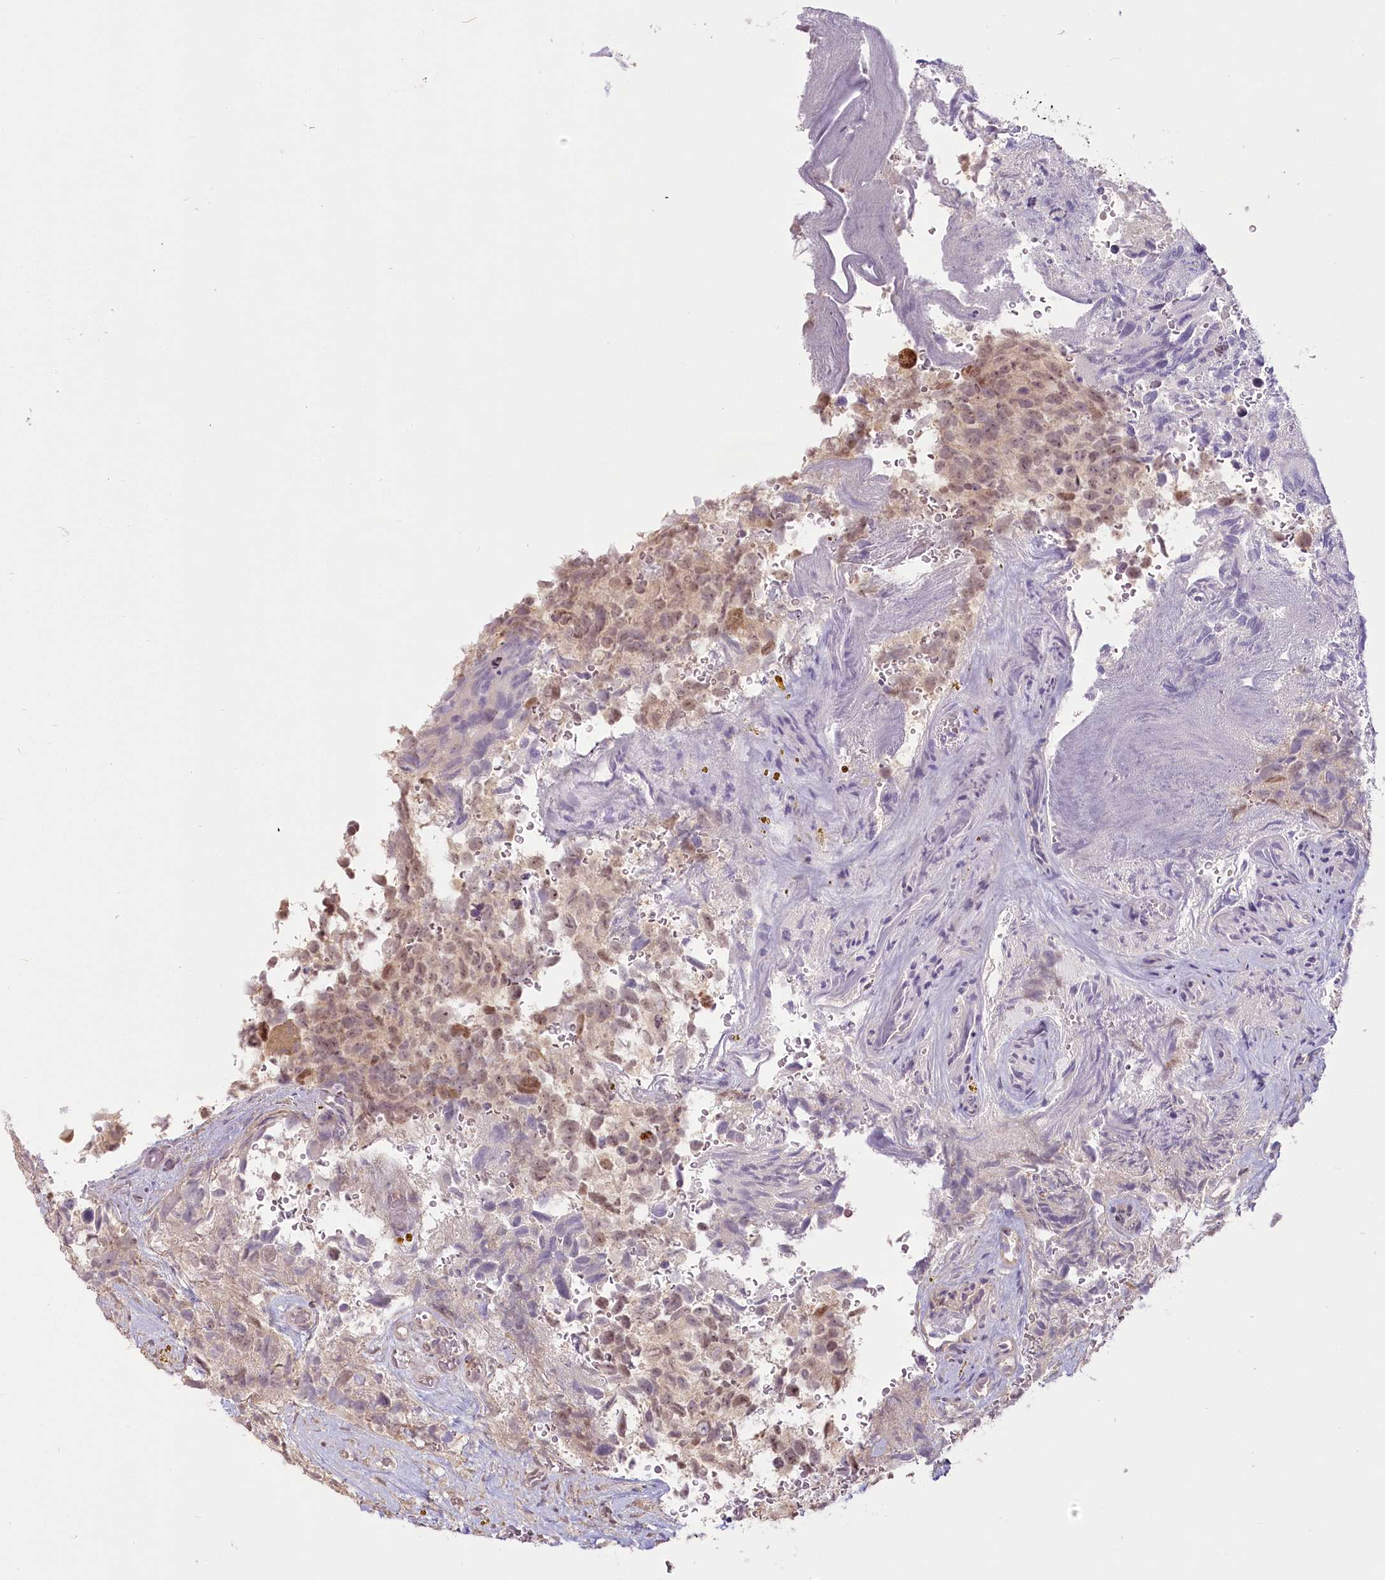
{"staining": {"intensity": "weak", "quantity": ">75%", "location": "nuclear"}, "tissue": "glioma", "cell_type": "Tumor cells", "image_type": "cancer", "snomed": [{"axis": "morphology", "description": "Glioma, malignant, High grade"}, {"axis": "topography", "description": "Brain"}], "caption": "A histopathology image of malignant high-grade glioma stained for a protein displays weak nuclear brown staining in tumor cells. Using DAB (brown) and hematoxylin (blue) stains, captured at high magnification using brightfield microscopy.", "gene": "R3HDM2", "patient": {"sex": "male", "age": 69}}